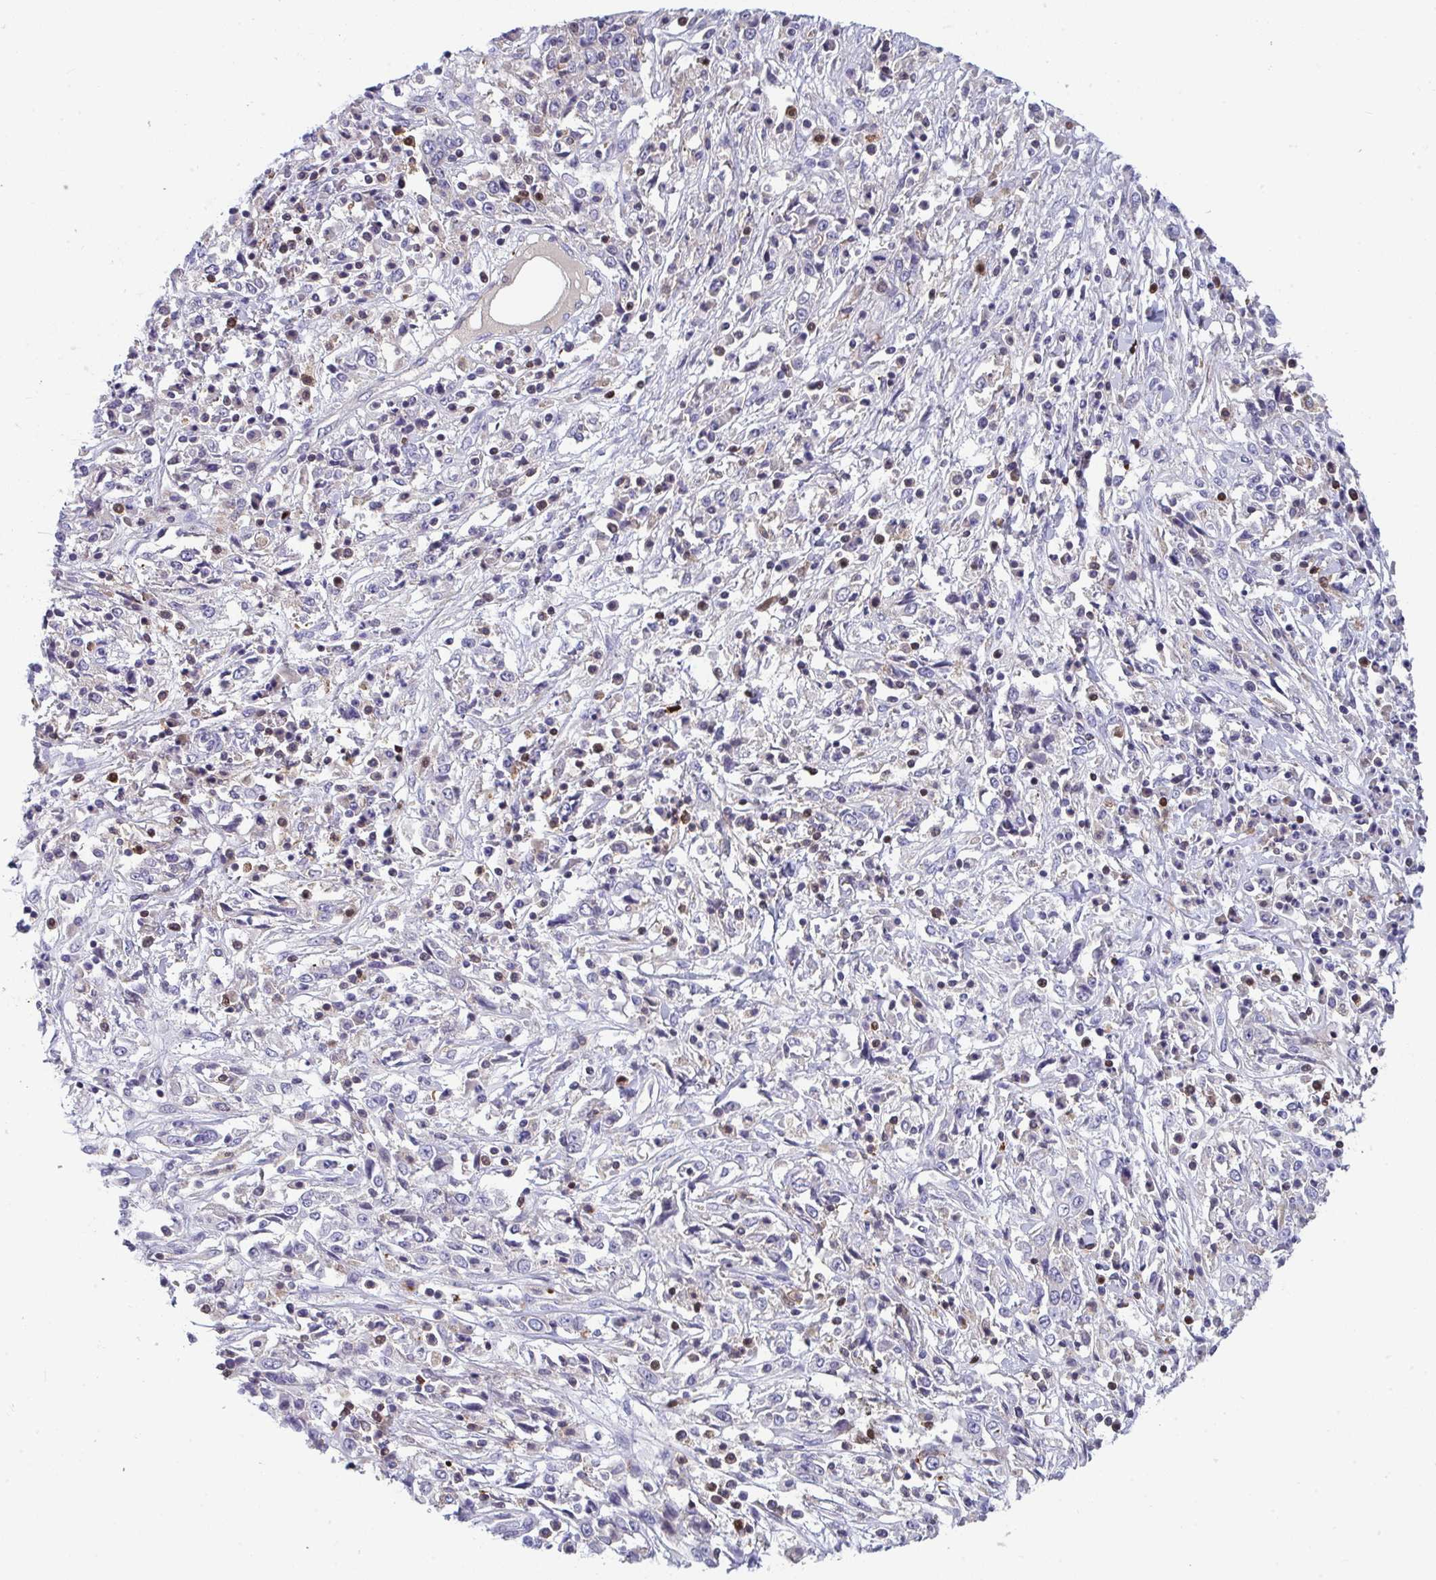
{"staining": {"intensity": "negative", "quantity": "none", "location": "none"}, "tissue": "cervical cancer", "cell_type": "Tumor cells", "image_type": "cancer", "snomed": [{"axis": "morphology", "description": "Adenocarcinoma, NOS"}, {"axis": "topography", "description": "Cervix"}], "caption": "Protein analysis of cervical cancer displays no significant positivity in tumor cells.", "gene": "AOC2", "patient": {"sex": "female", "age": 40}}